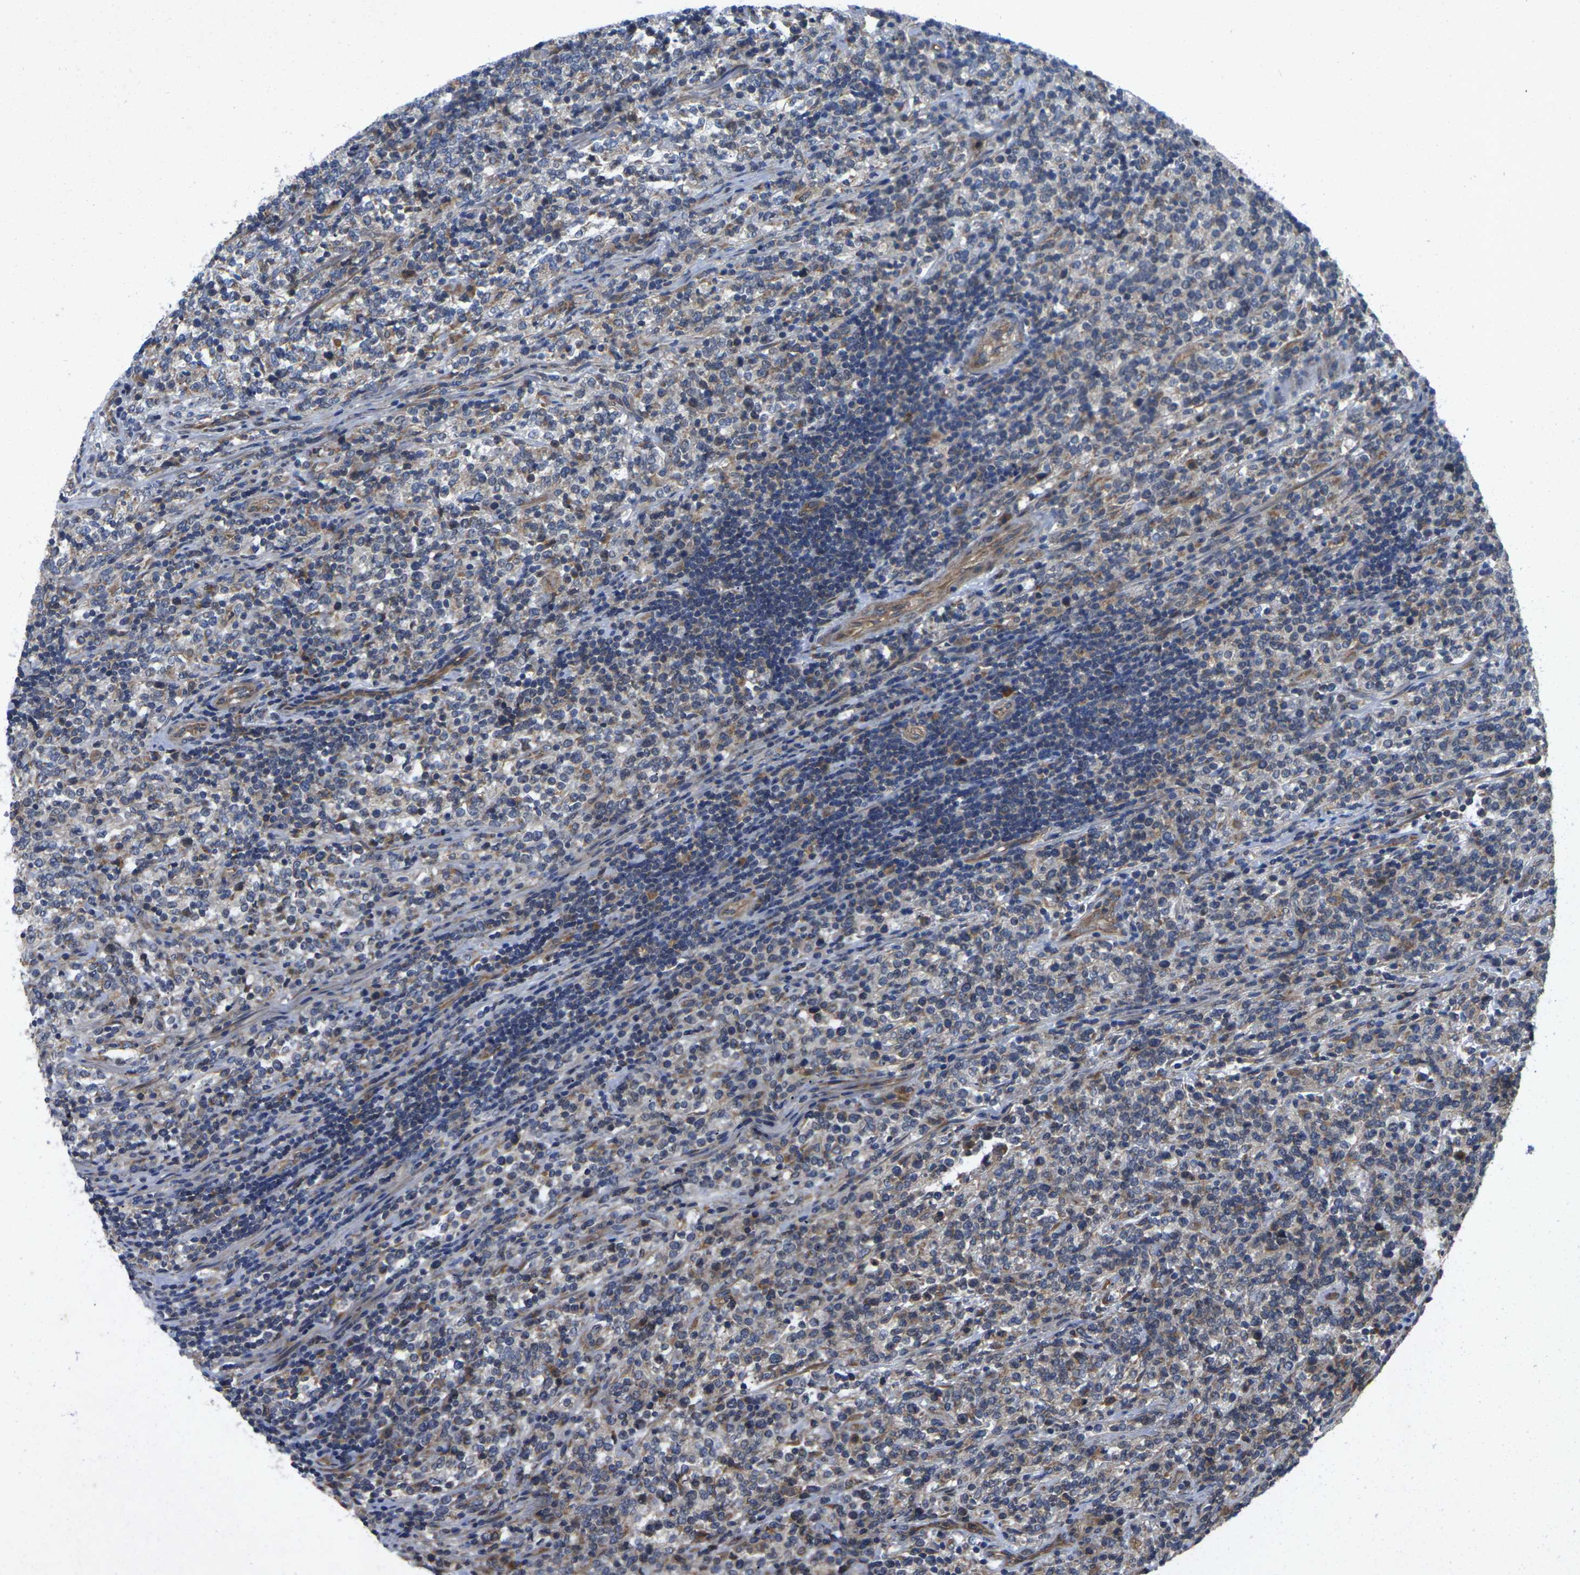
{"staining": {"intensity": "weak", "quantity": "<25%", "location": "cytoplasmic/membranous"}, "tissue": "lymphoma", "cell_type": "Tumor cells", "image_type": "cancer", "snomed": [{"axis": "morphology", "description": "Malignant lymphoma, non-Hodgkin's type, High grade"}, {"axis": "topography", "description": "Soft tissue"}], "caption": "Immunohistochemical staining of human lymphoma displays no significant positivity in tumor cells.", "gene": "KIF1B", "patient": {"sex": "male", "age": 18}}